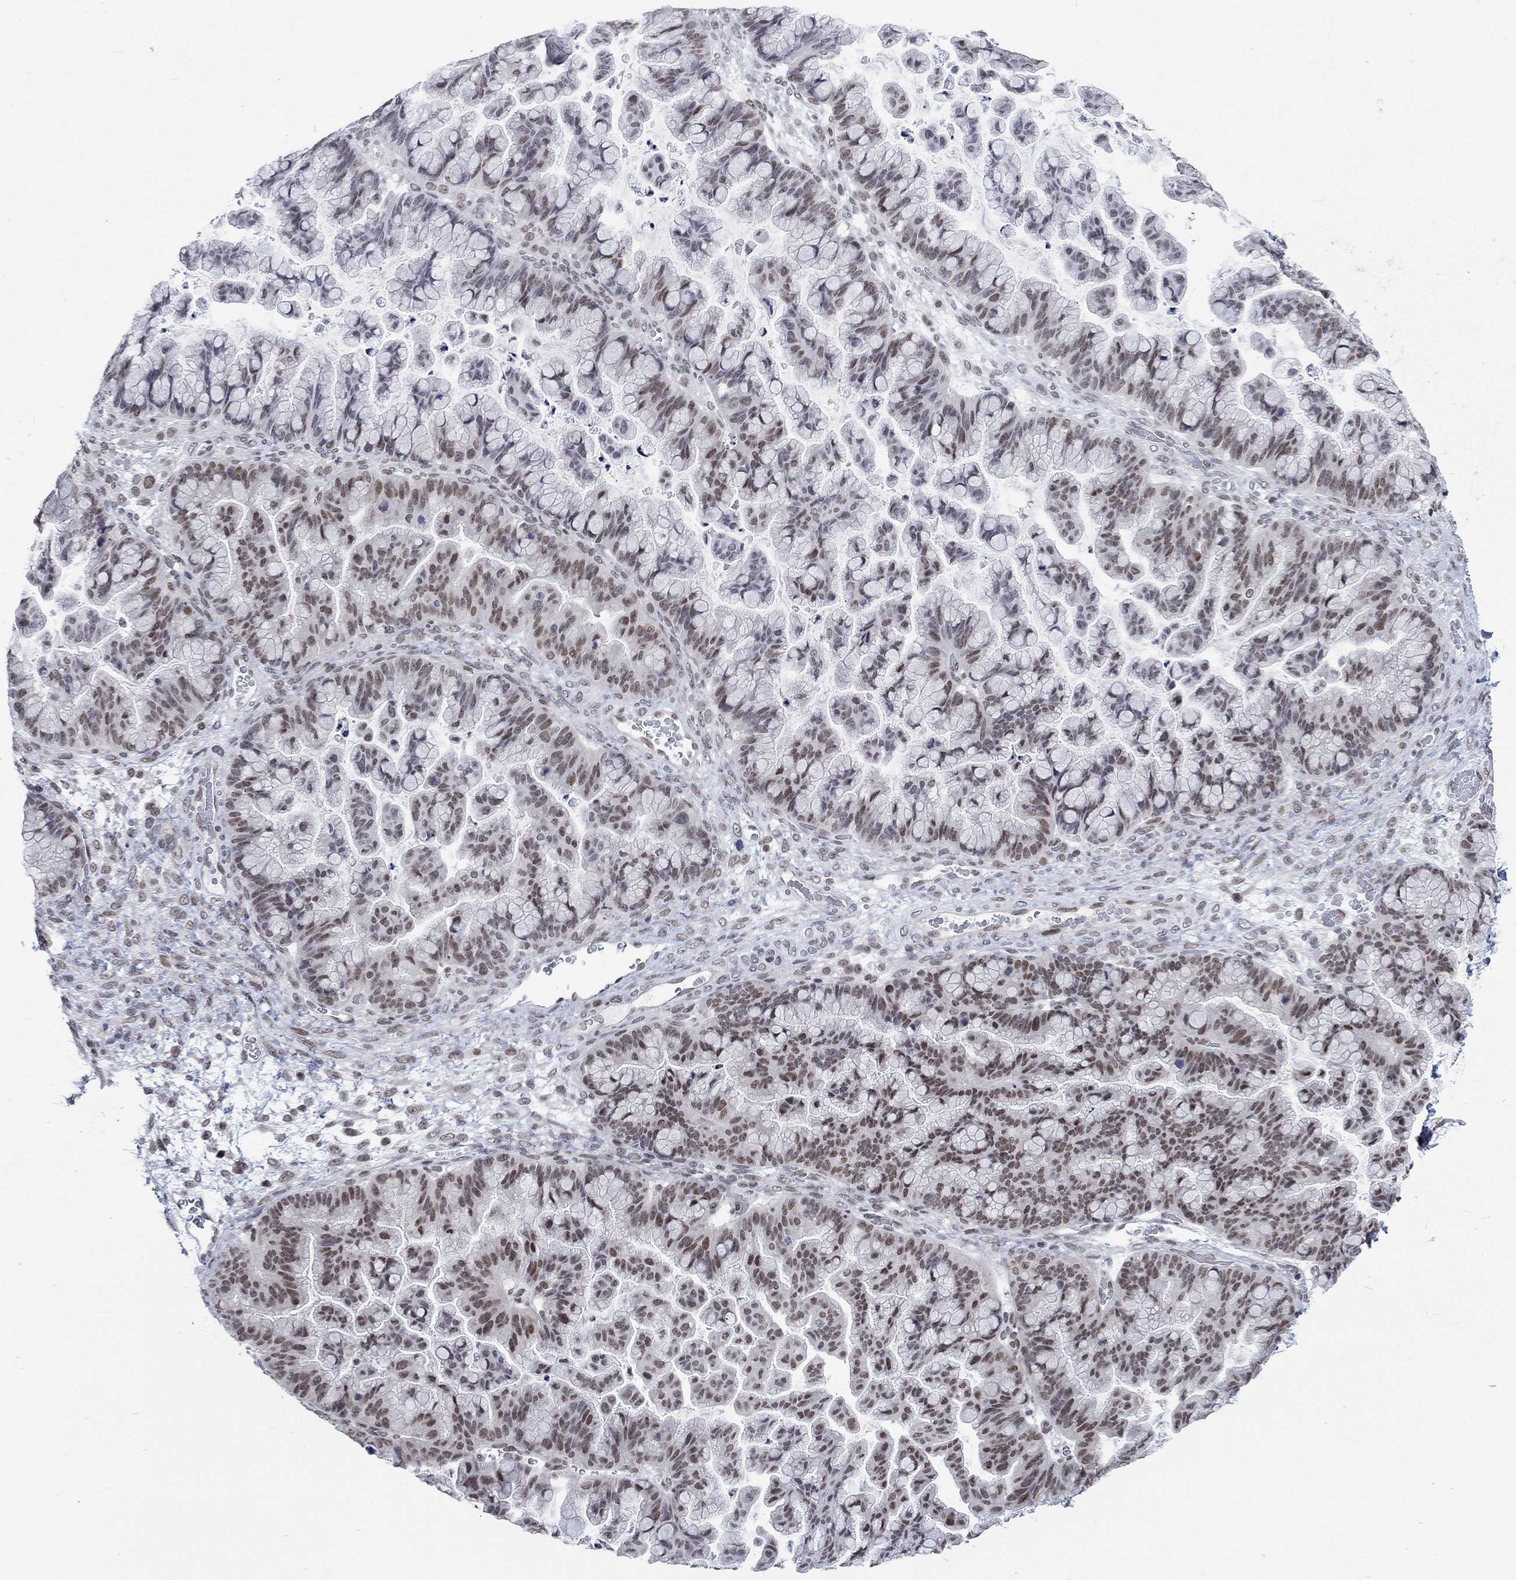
{"staining": {"intensity": "moderate", "quantity": "25%-75%", "location": "nuclear"}, "tissue": "ovarian cancer", "cell_type": "Tumor cells", "image_type": "cancer", "snomed": [{"axis": "morphology", "description": "Cystadenocarcinoma, mucinous, NOS"}, {"axis": "topography", "description": "Ovary"}], "caption": "A histopathology image showing moderate nuclear positivity in about 25%-75% of tumor cells in ovarian cancer (mucinous cystadenocarcinoma), as visualized by brown immunohistochemical staining.", "gene": "HCFC1", "patient": {"sex": "female", "age": 67}}